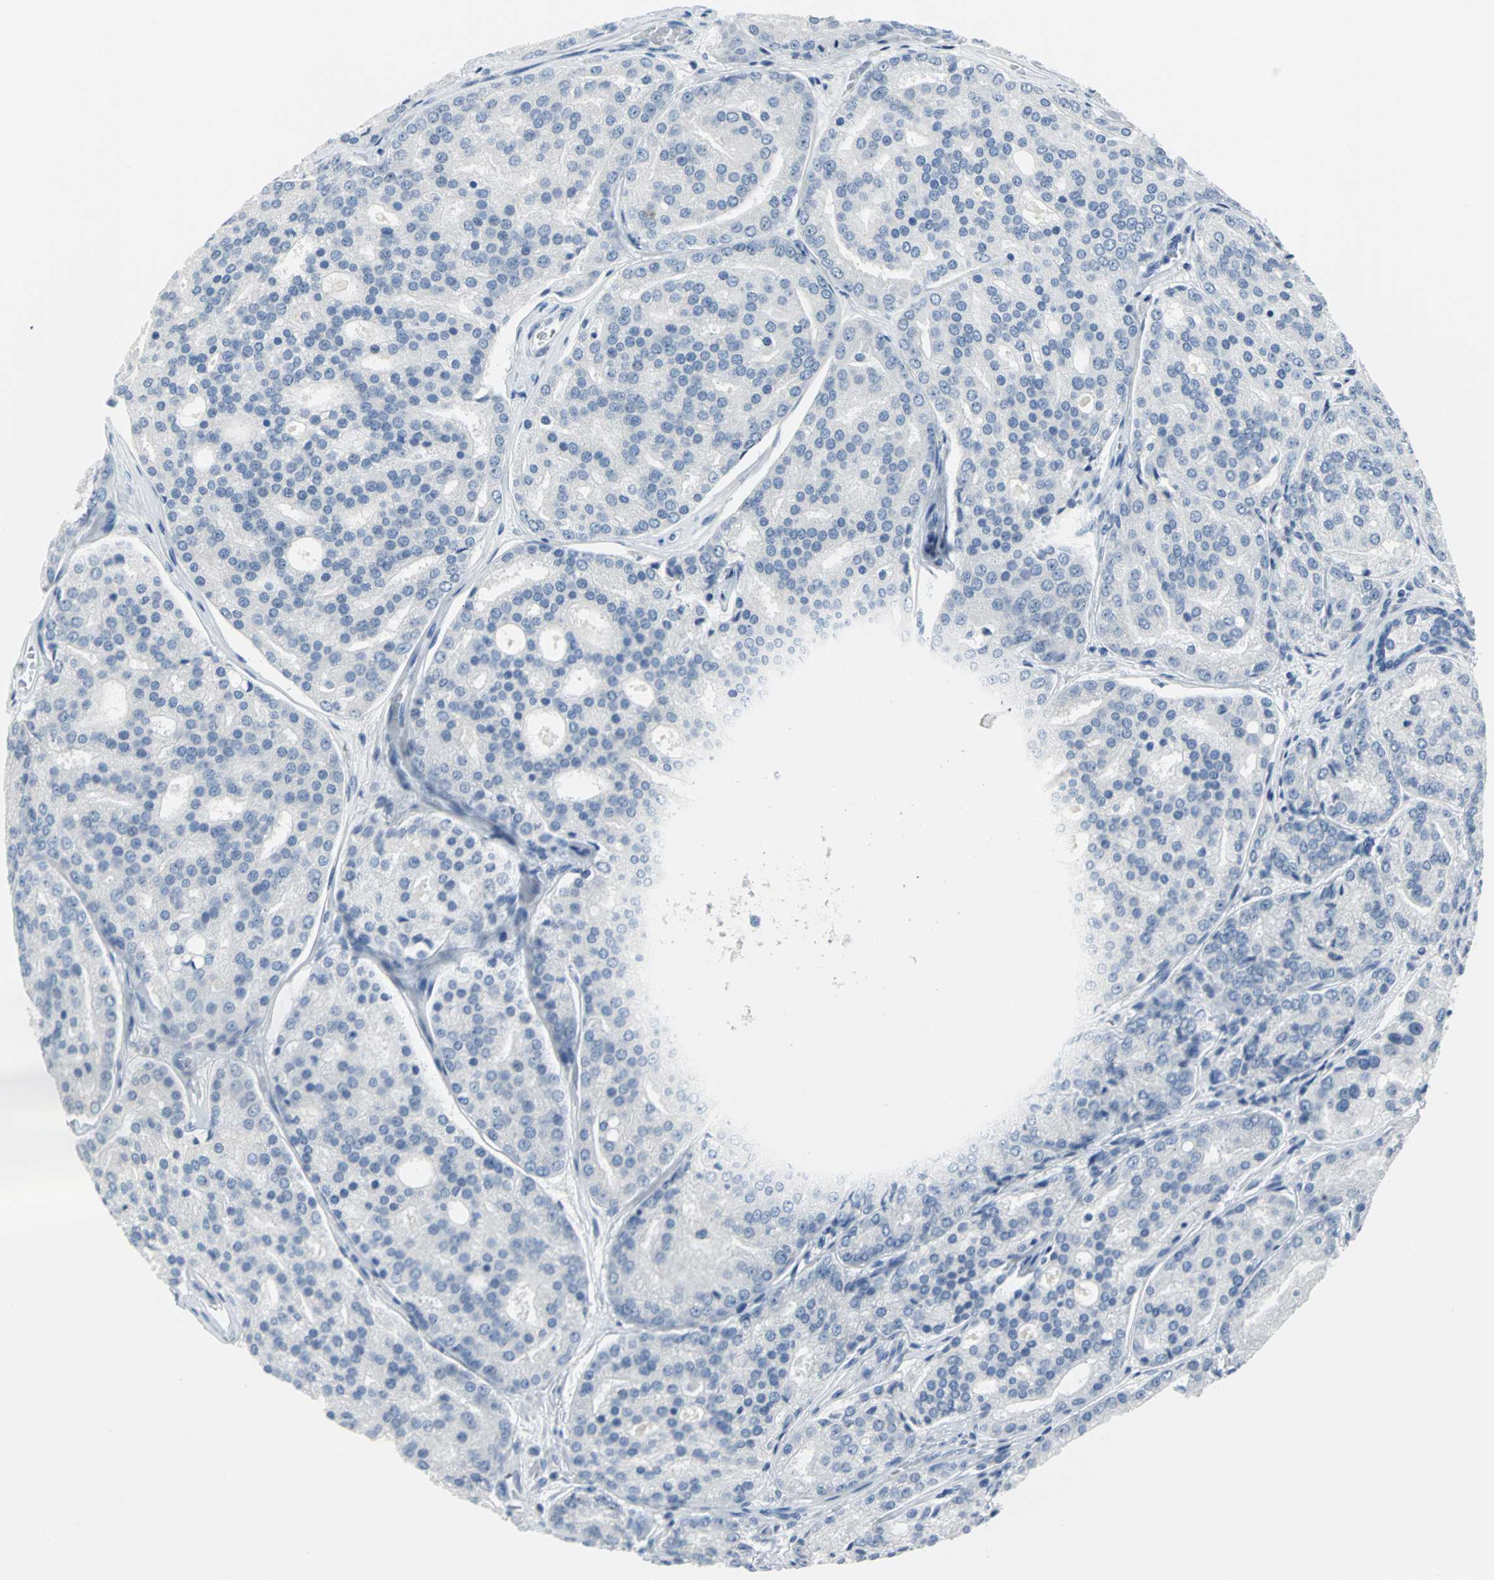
{"staining": {"intensity": "negative", "quantity": "none", "location": "none"}, "tissue": "prostate cancer", "cell_type": "Tumor cells", "image_type": "cancer", "snomed": [{"axis": "morphology", "description": "Adenocarcinoma, High grade"}, {"axis": "topography", "description": "Prostate"}], "caption": "An image of prostate cancer stained for a protein demonstrates no brown staining in tumor cells.", "gene": "MCM3", "patient": {"sex": "male", "age": 64}}